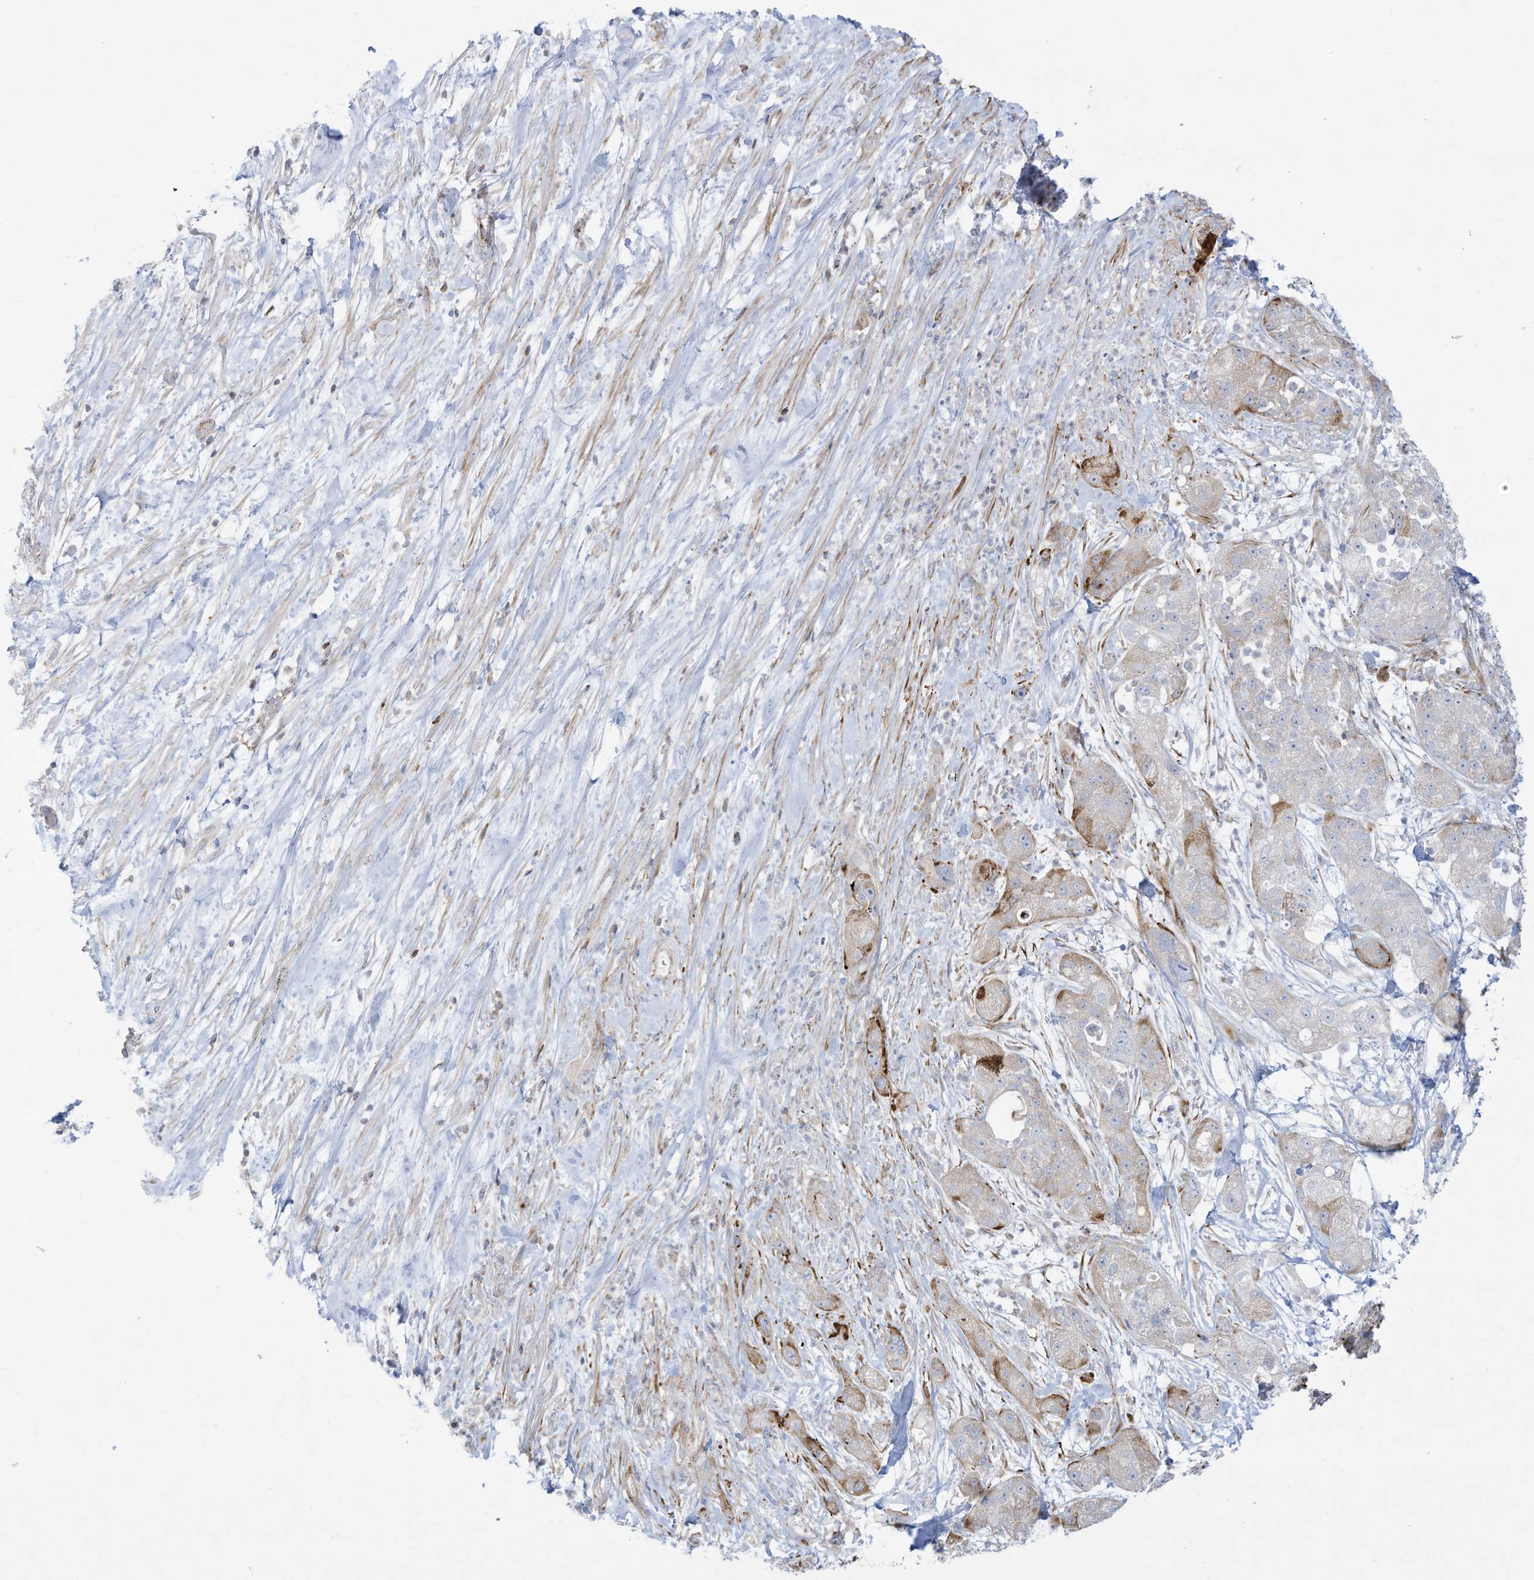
{"staining": {"intensity": "moderate", "quantity": "<25%", "location": "cytoplasmic/membranous"}, "tissue": "pancreatic cancer", "cell_type": "Tumor cells", "image_type": "cancer", "snomed": [{"axis": "morphology", "description": "Adenocarcinoma, NOS"}, {"axis": "topography", "description": "Pancreas"}], "caption": "Pancreatic adenocarcinoma stained for a protein demonstrates moderate cytoplasmic/membranous positivity in tumor cells. The staining was performed using DAB, with brown indicating positive protein expression. Nuclei are stained blue with hematoxylin.", "gene": "THNSL2", "patient": {"sex": "female", "age": 78}}